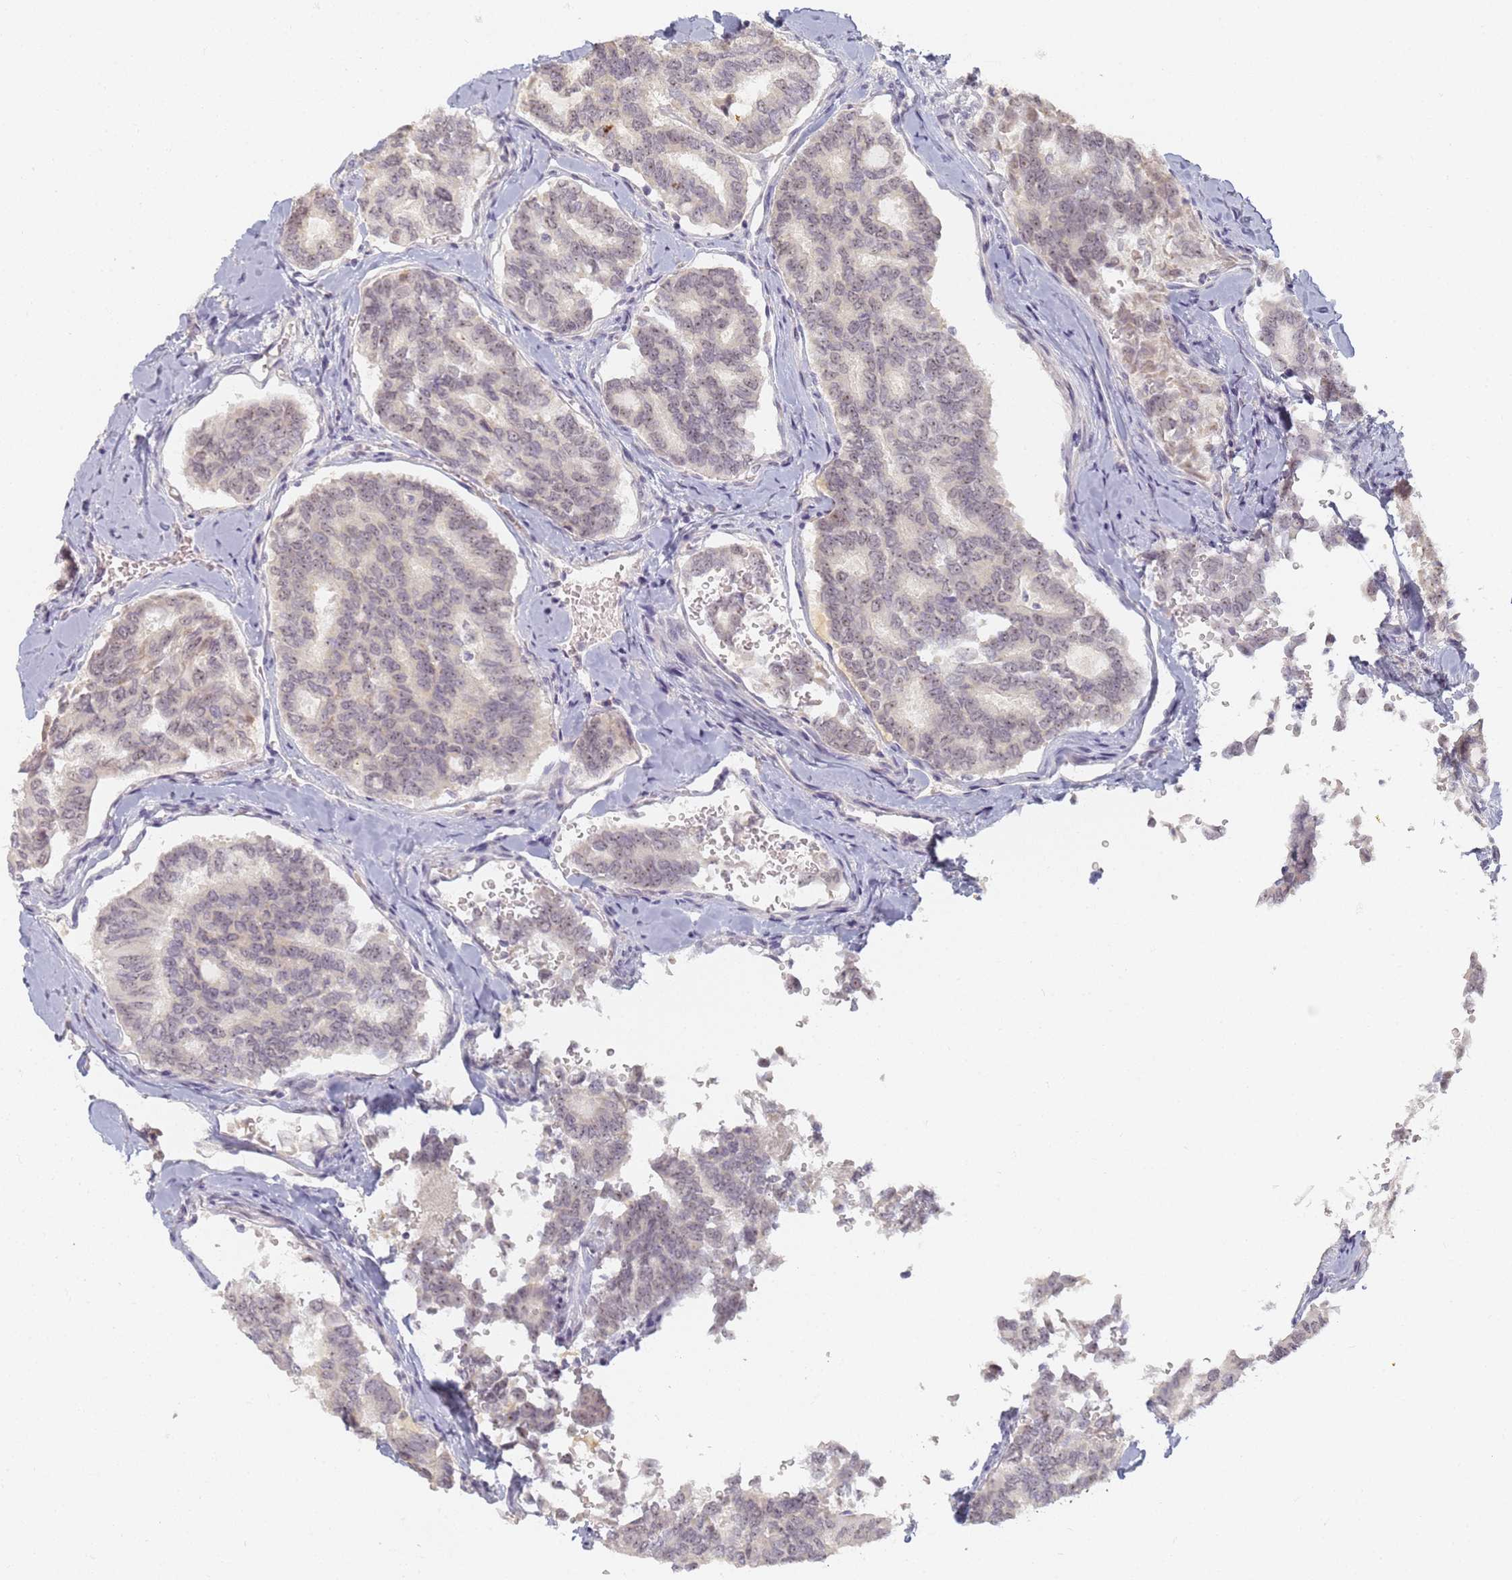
{"staining": {"intensity": "weak", "quantity": "25%-75%", "location": "nuclear"}, "tissue": "thyroid cancer", "cell_type": "Tumor cells", "image_type": "cancer", "snomed": [{"axis": "morphology", "description": "Papillary adenocarcinoma, NOS"}, {"axis": "topography", "description": "Thyroid gland"}], "caption": "Brown immunohistochemical staining in human thyroid cancer (papillary adenocarcinoma) shows weak nuclear staining in approximately 25%-75% of tumor cells.", "gene": "SLC38A9", "patient": {"sex": "female", "age": 35}}